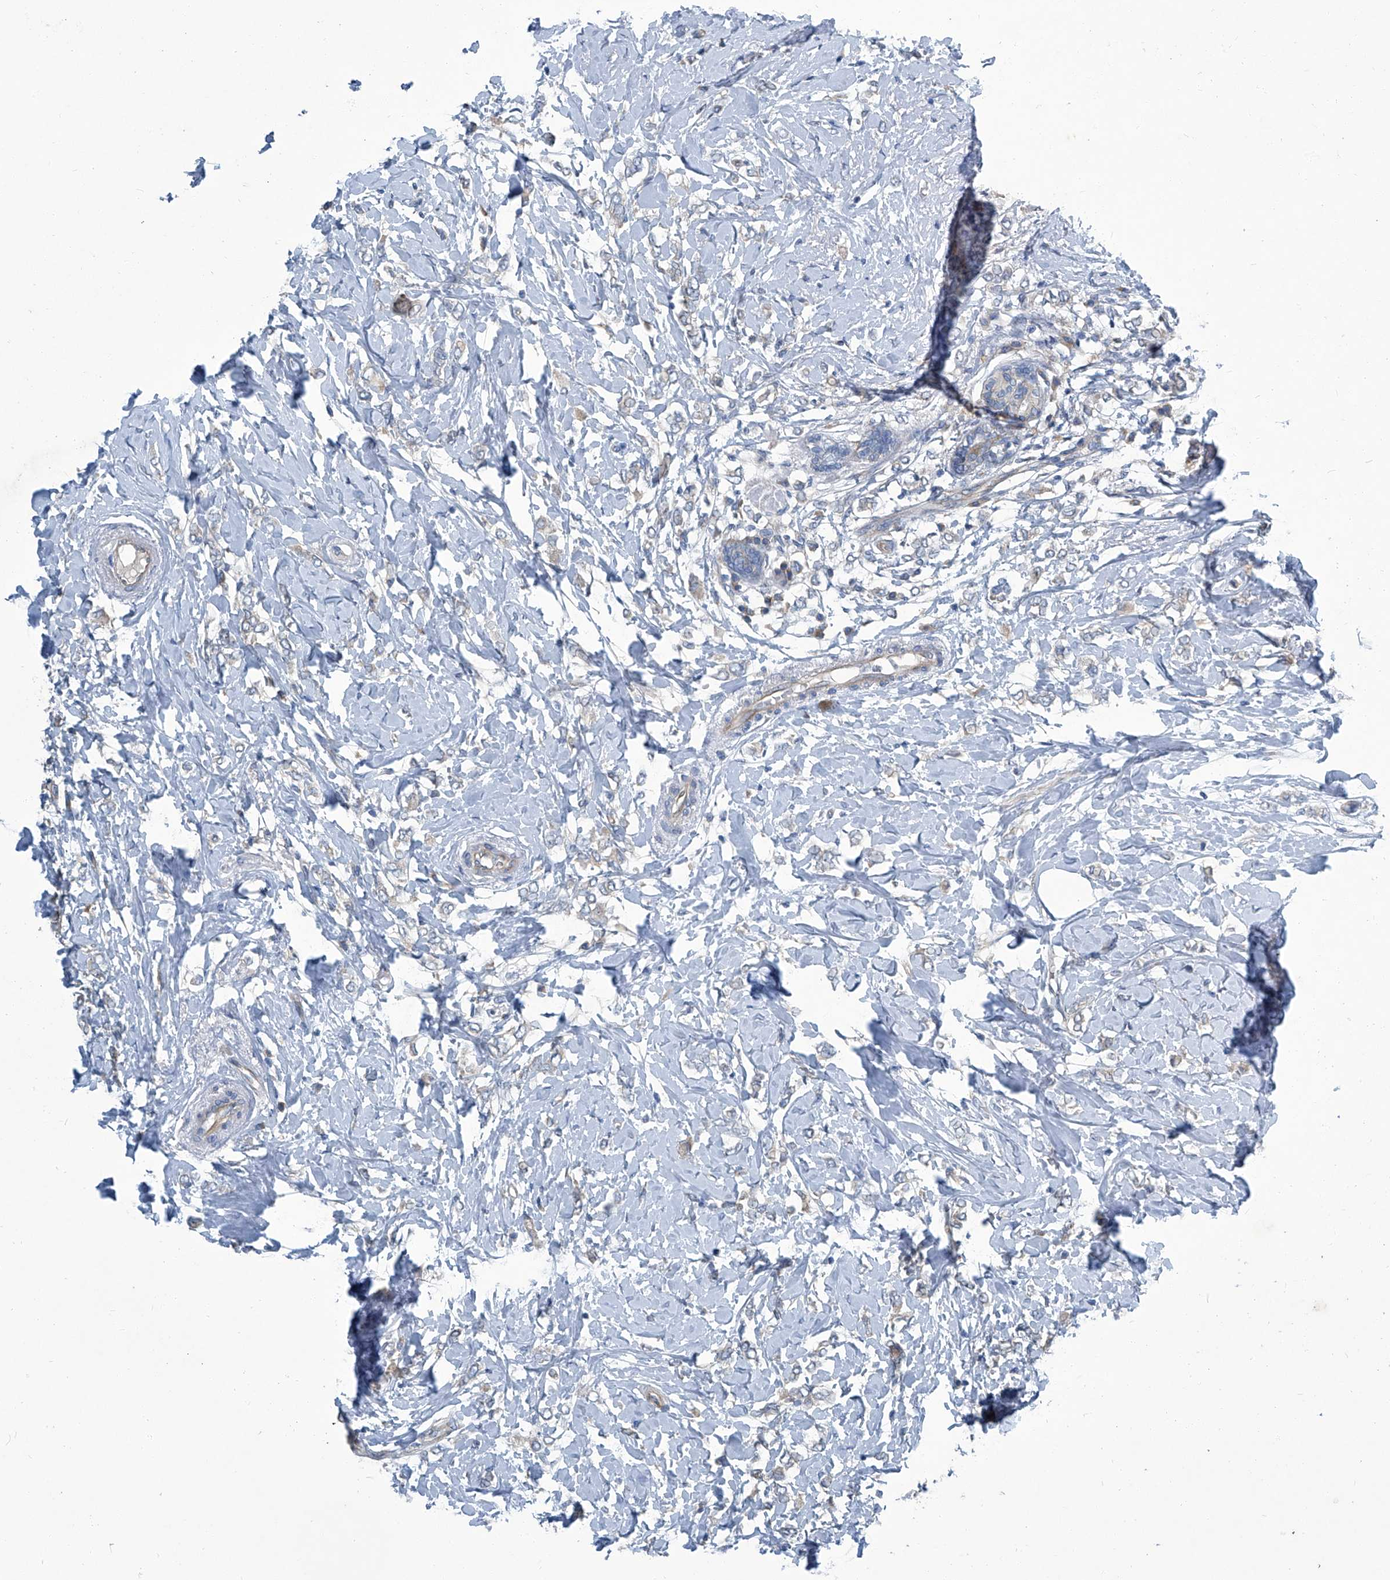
{"staining": {"intensity": "negative", "quantity": "none", "location": "none"}, "tissue": "breast cancer", "cell_type": "Tumor cells", "image_type": "cancer", "snomed": [{"axis": "morphology", "description": "Normal tissue, NOS"}, {"axis": "morphology", "description": "Lobular carcinoma"}, {"axis": "topography", "description": "Breast"}], "caption": "An IHC histopathology image of breast cancer (lobular carcinoma) is shown. There is no staining in tumor cells of breast cancer (lobular carcinoma).", "gene": "SLC26A11", "patient": {"sex": "female", "age": 47}}